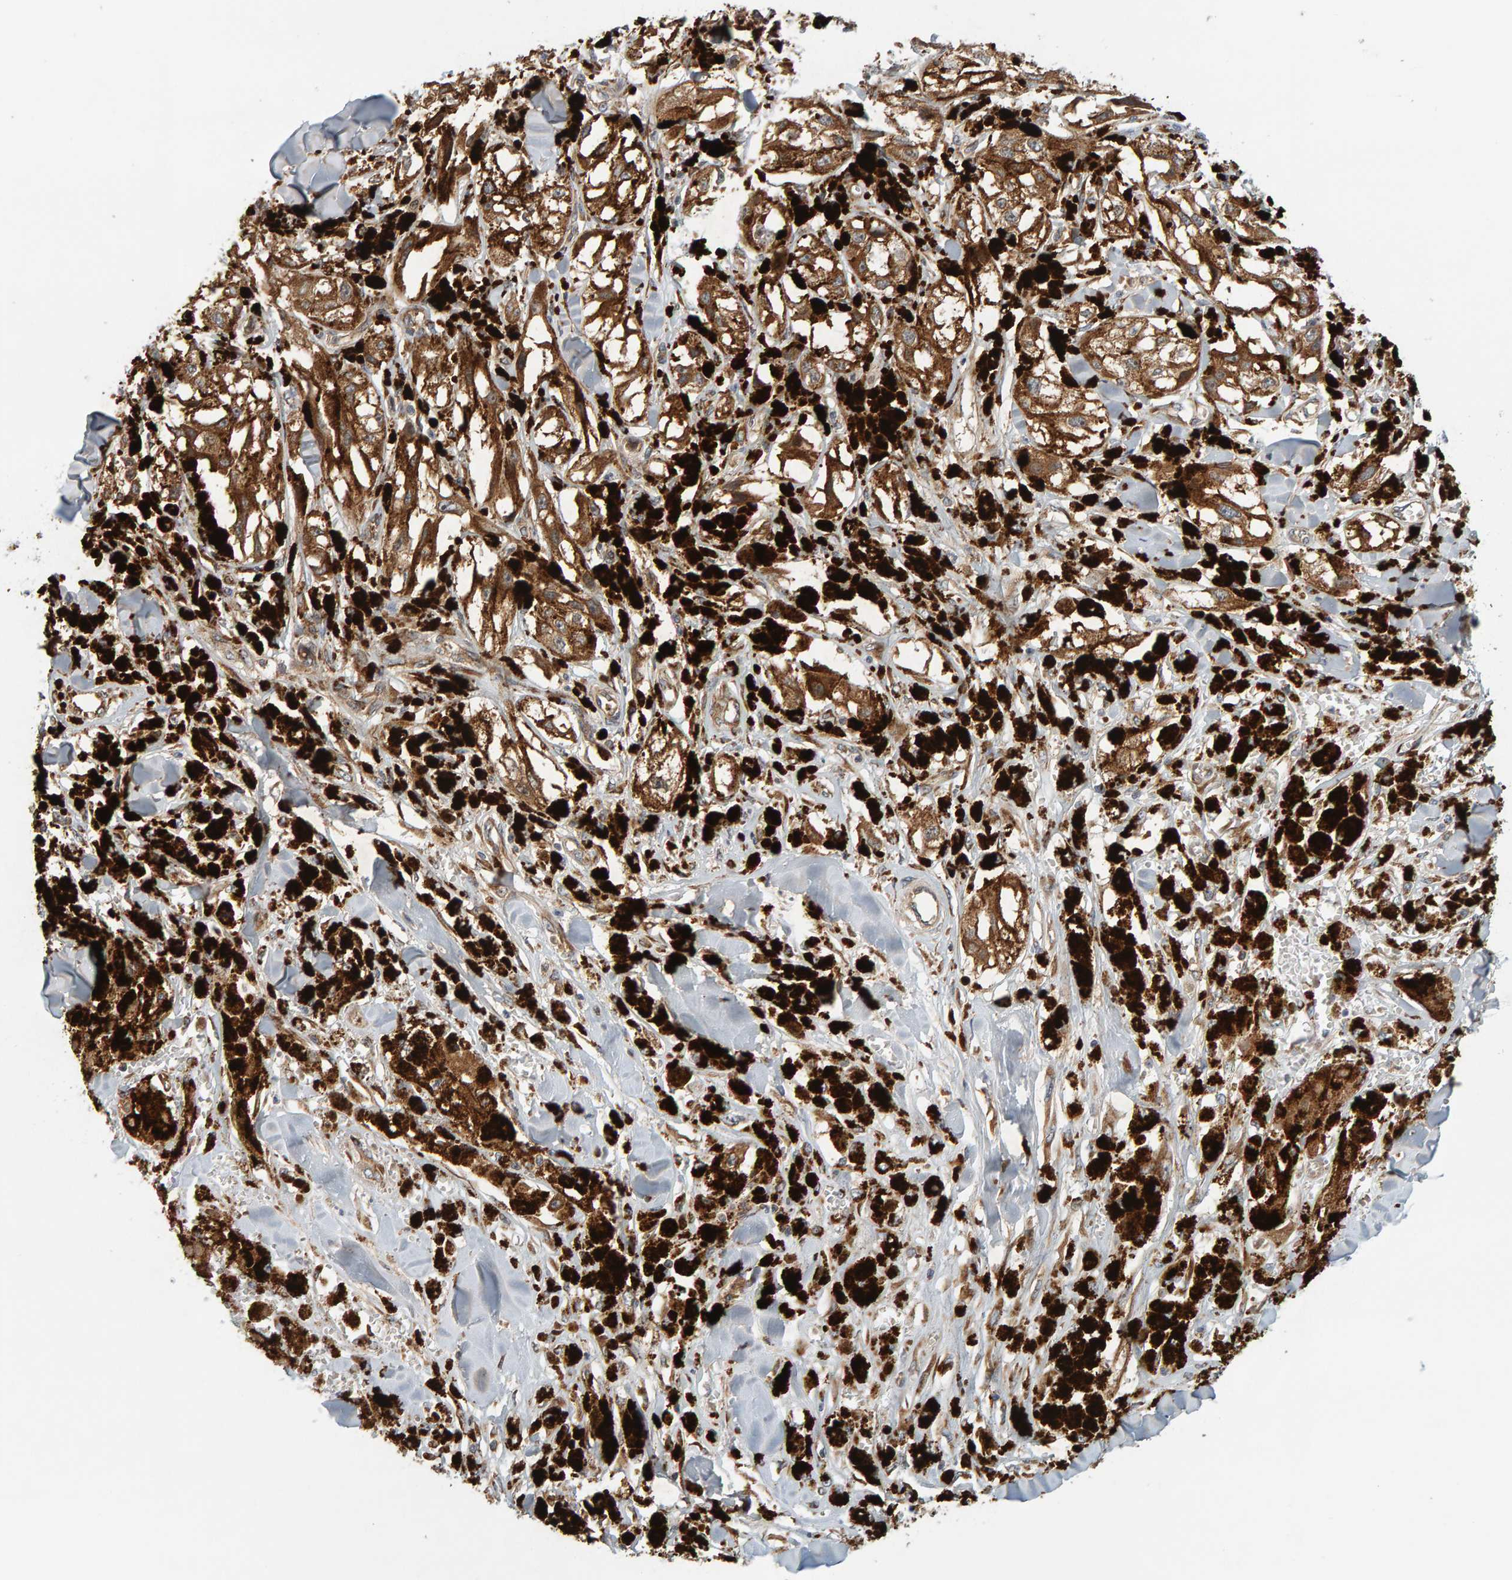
{"staining": {"intensity": "strong", "quantity": ">75%", "location": "cytoplasmic/membranous"}, "tissue": "melanoma", "cell_type": "Tumor cells", "image_type": "cancer", "snomed": [{"axis": "morphology", "description": "Malignant melanoma, NOS"}, {"axis": "topography", "description": "Skin"}], "caption": "Melanoma stained for a protein displays strong cytoplasmic/membranous positivity in tumor cells. Using DAB (3,3'-diaminobenzidine) (brown) and hematoxylin (blue) stains, captured at high magnification using brightfield microscopy.", "gene": "BAIAP2", "patient": {"sex": "male", "age": 88}}